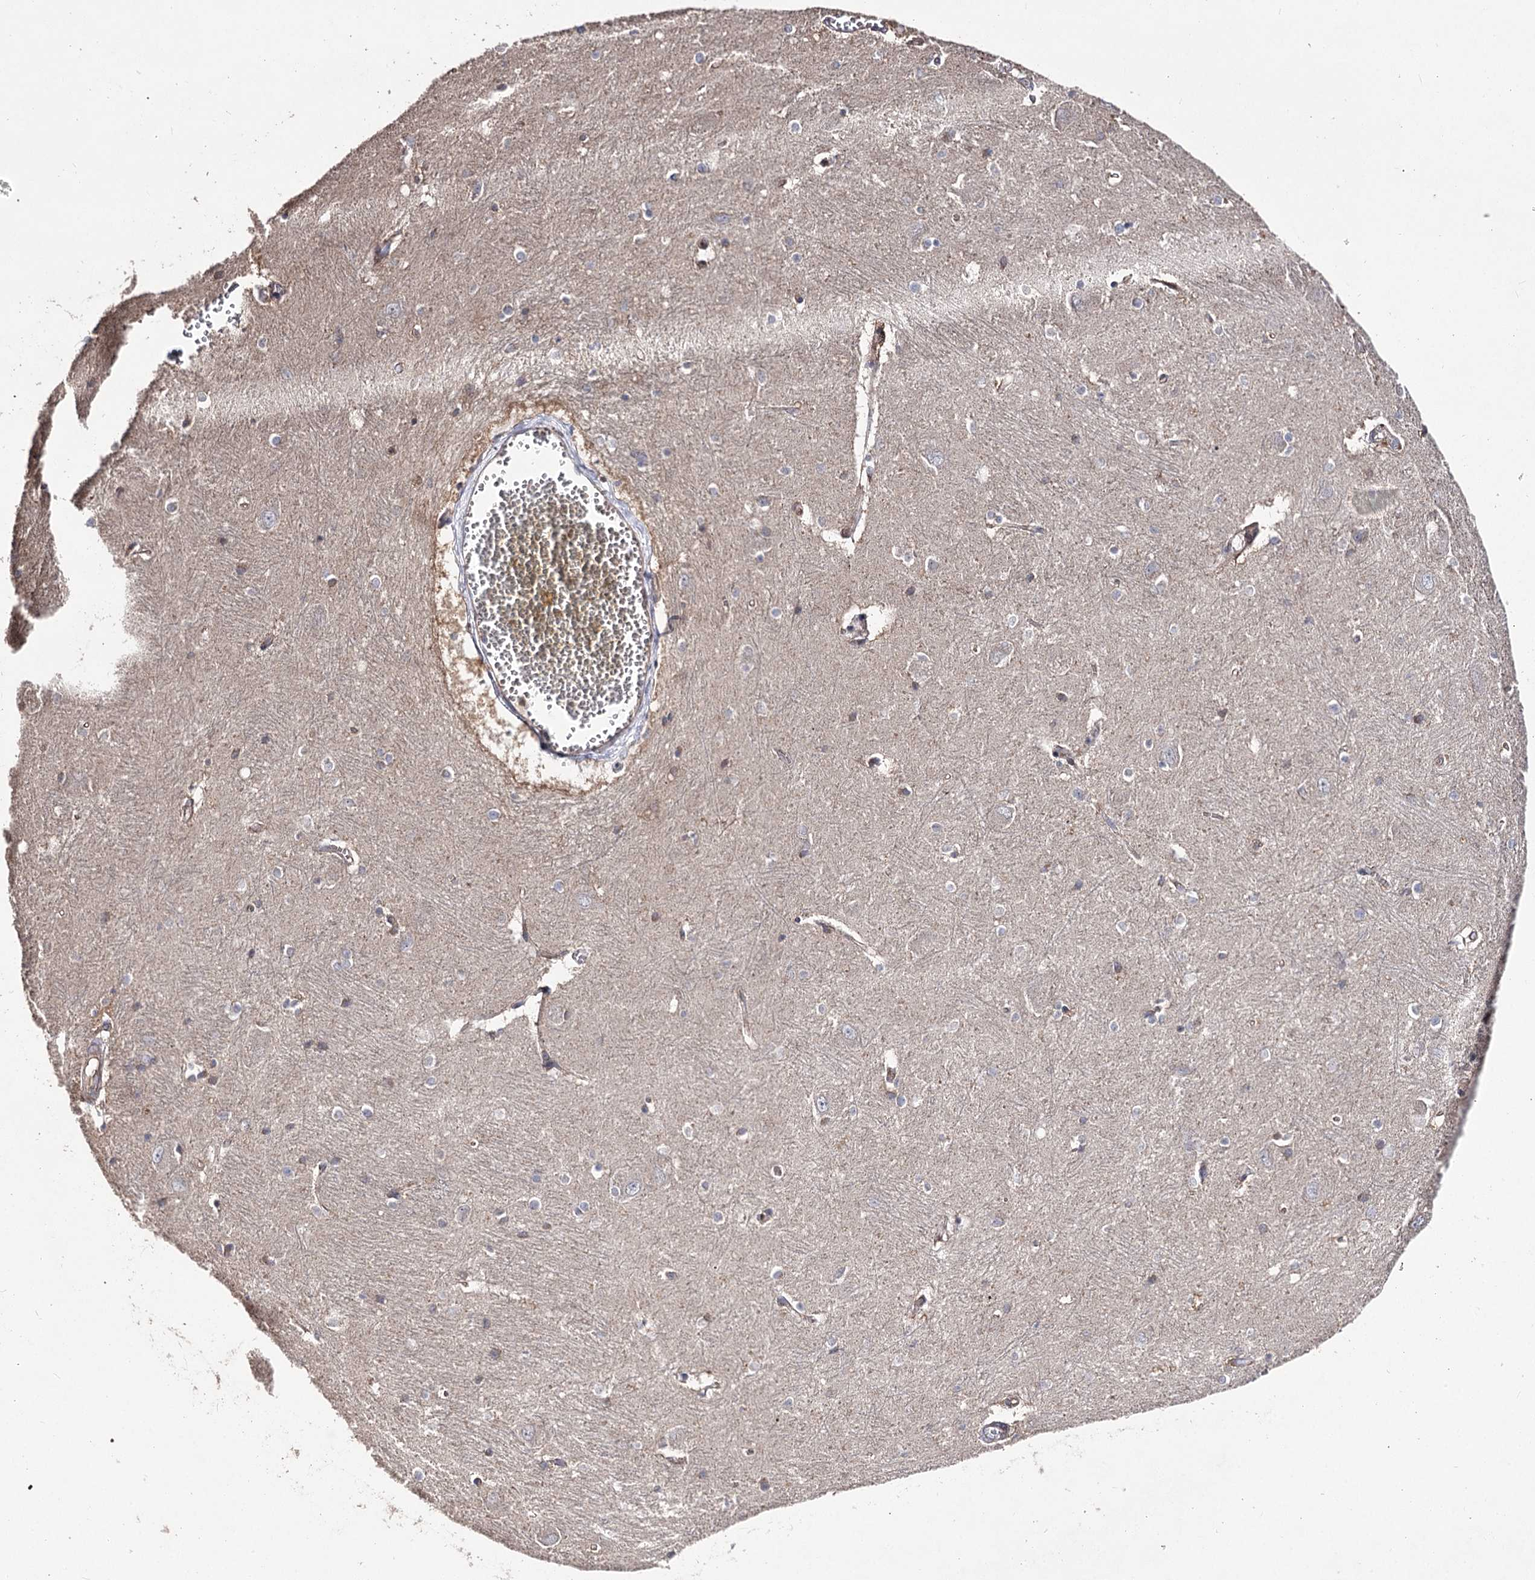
{"staining": {"intensity": "weak", "quantity": "<25%", "location": "cytoplasmic/membranous"}, "tissue": "caudate", "cell_type": "Glial cells", "image_type": "normal", "snomed": [{"axis": "morphology", "description": "Normal tissue, NOS"}, {"axis": "topography", "description": "Lateral ventricle wall"}], "caption": "Immunohistochemistry (IHC) micrograph of normal caudate: caudate stained with DAB demonstrates no significant protein staining in glial cells.", "gene": "AURKC", "patient": {"sex": "male", "age": 37}}